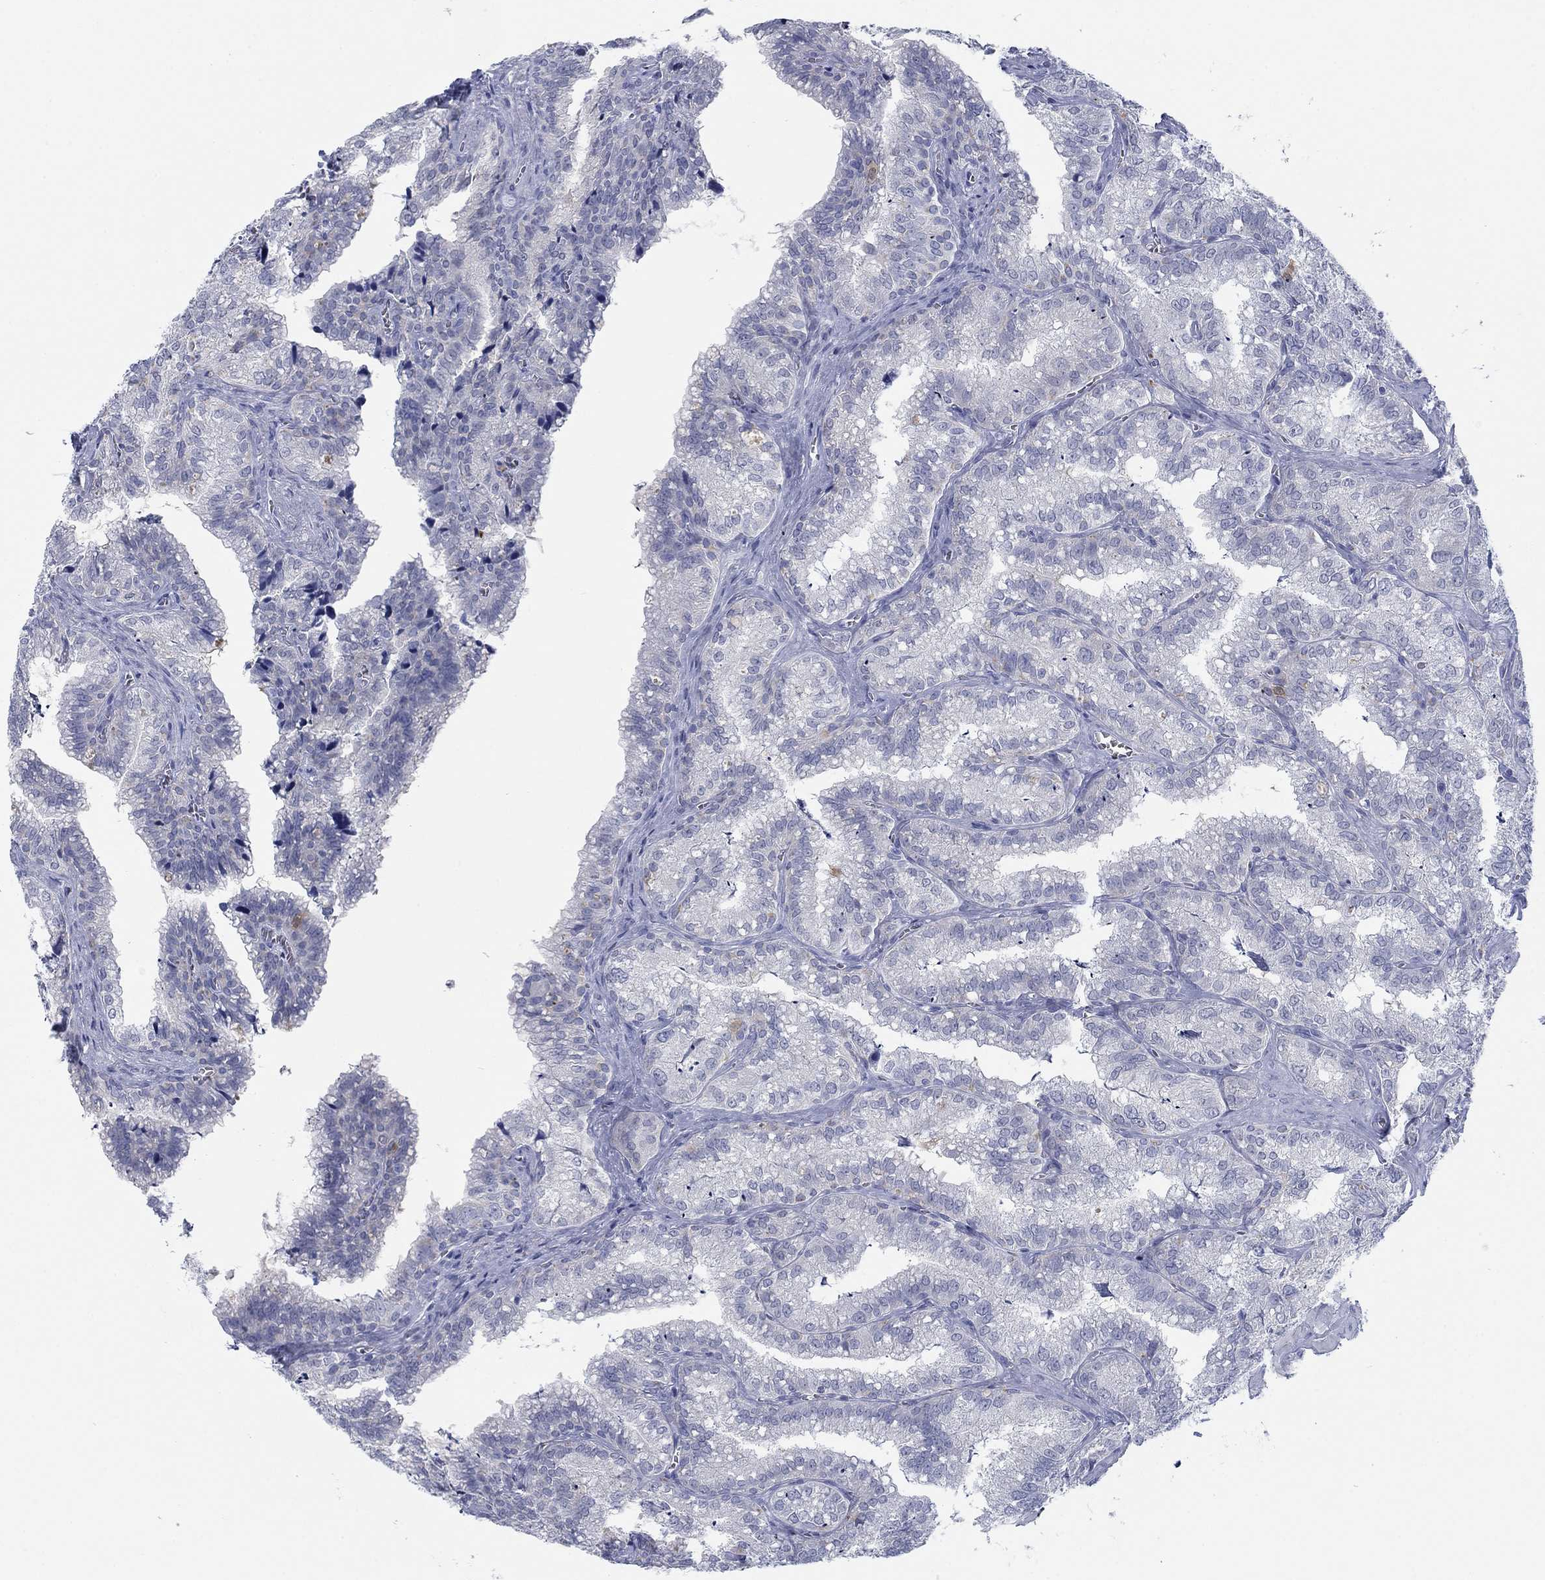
{"staining": {"intensity": "negative", "quantity": "none", "location": "none"}, "tissue": "seminal vesicle", "cell_type": "Glandular cells", "image_type": "normal", "snomed": [{"axis": "morphology", "description": "Normal tissue, NOS"}, {"axis": "topography", "description": "Seminal veicle"}], "caption": "The image exhibits no staining of glandular cells in benign seminal vesicle.", "gene": "DNAL1", "patient": {"sex": "male", "age": 57}}